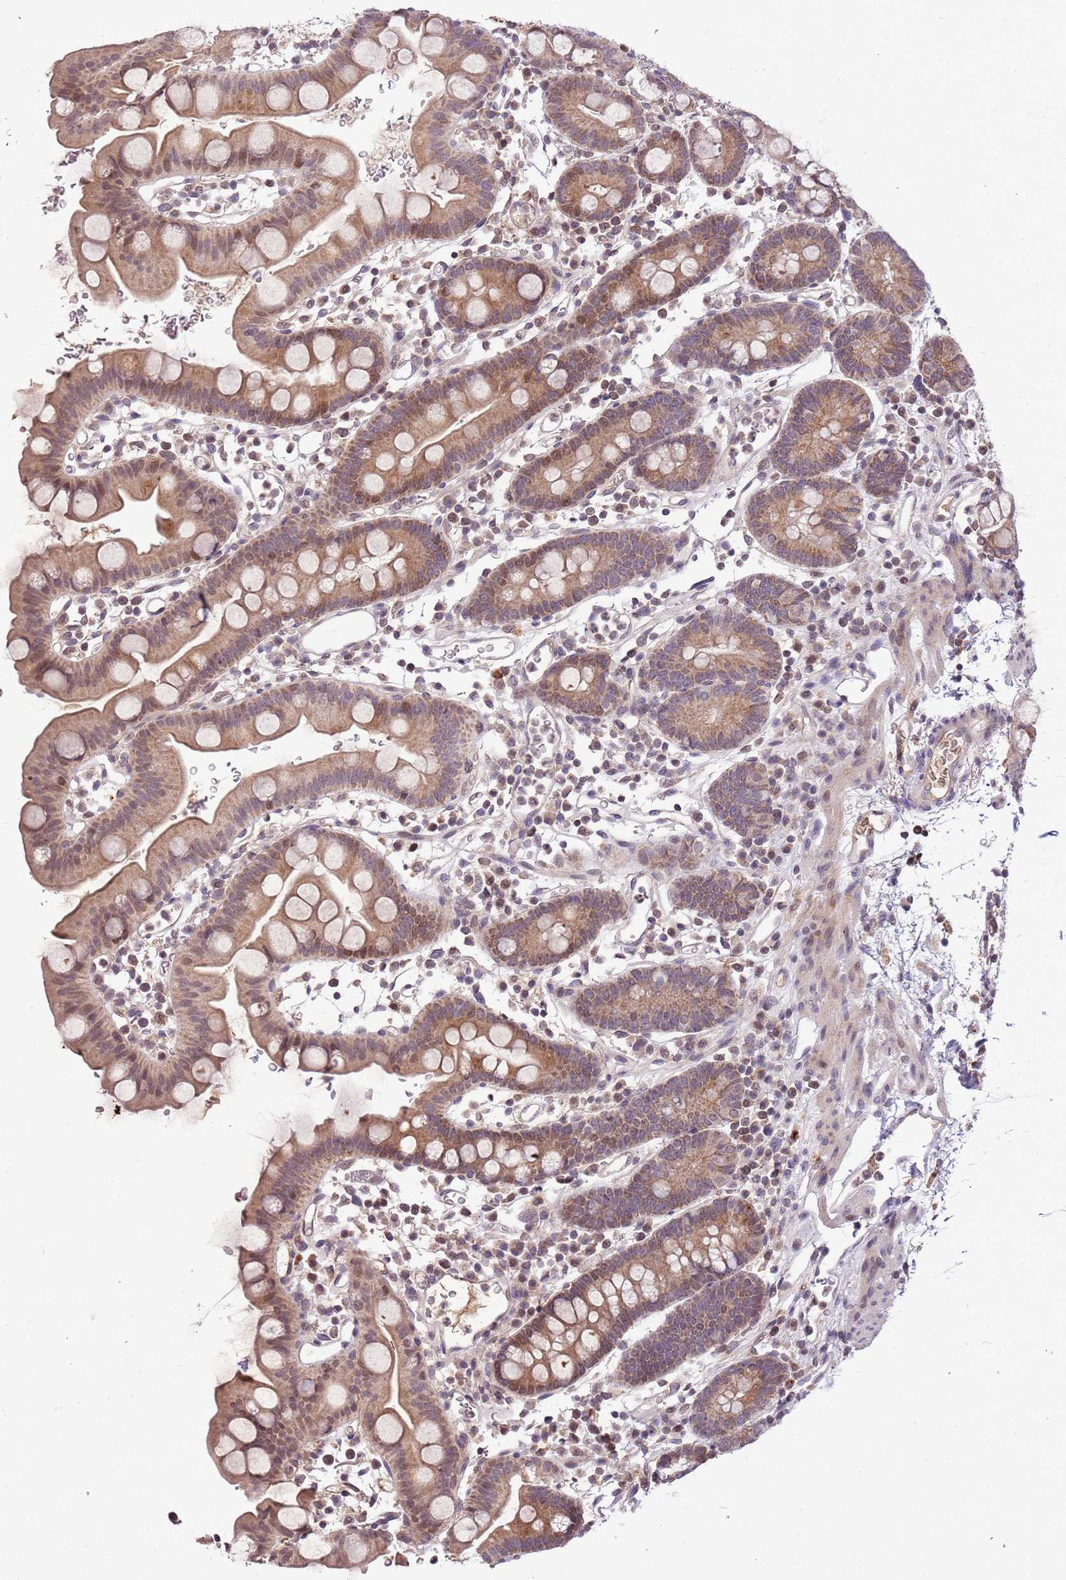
{"staining": {"intensity": "moderate", "quantity": ">75%", "location": "cytoplasmic/membranous,nuclear"}, "tissue": "small intestine", "cell_type": "Glandular cells", "image_type": "normal", "snomed": [{"axis": "morphology", "description": "Normal tissue, NOS"}, {"axis": "topography", "description": "Stomach, upper"}, {"axis": "topography", "description": "Stomach, lower"}, {"axis": "topography", "description": "Small intestine"}], "caption": "Protein staining of normal small intestine reveals moderate cytoplasmic/membranous,nuclear staining in approximately >75% of glandular cells.", "gene": "SAMSN1", "patient": {"sex": "male", "age": 68}}